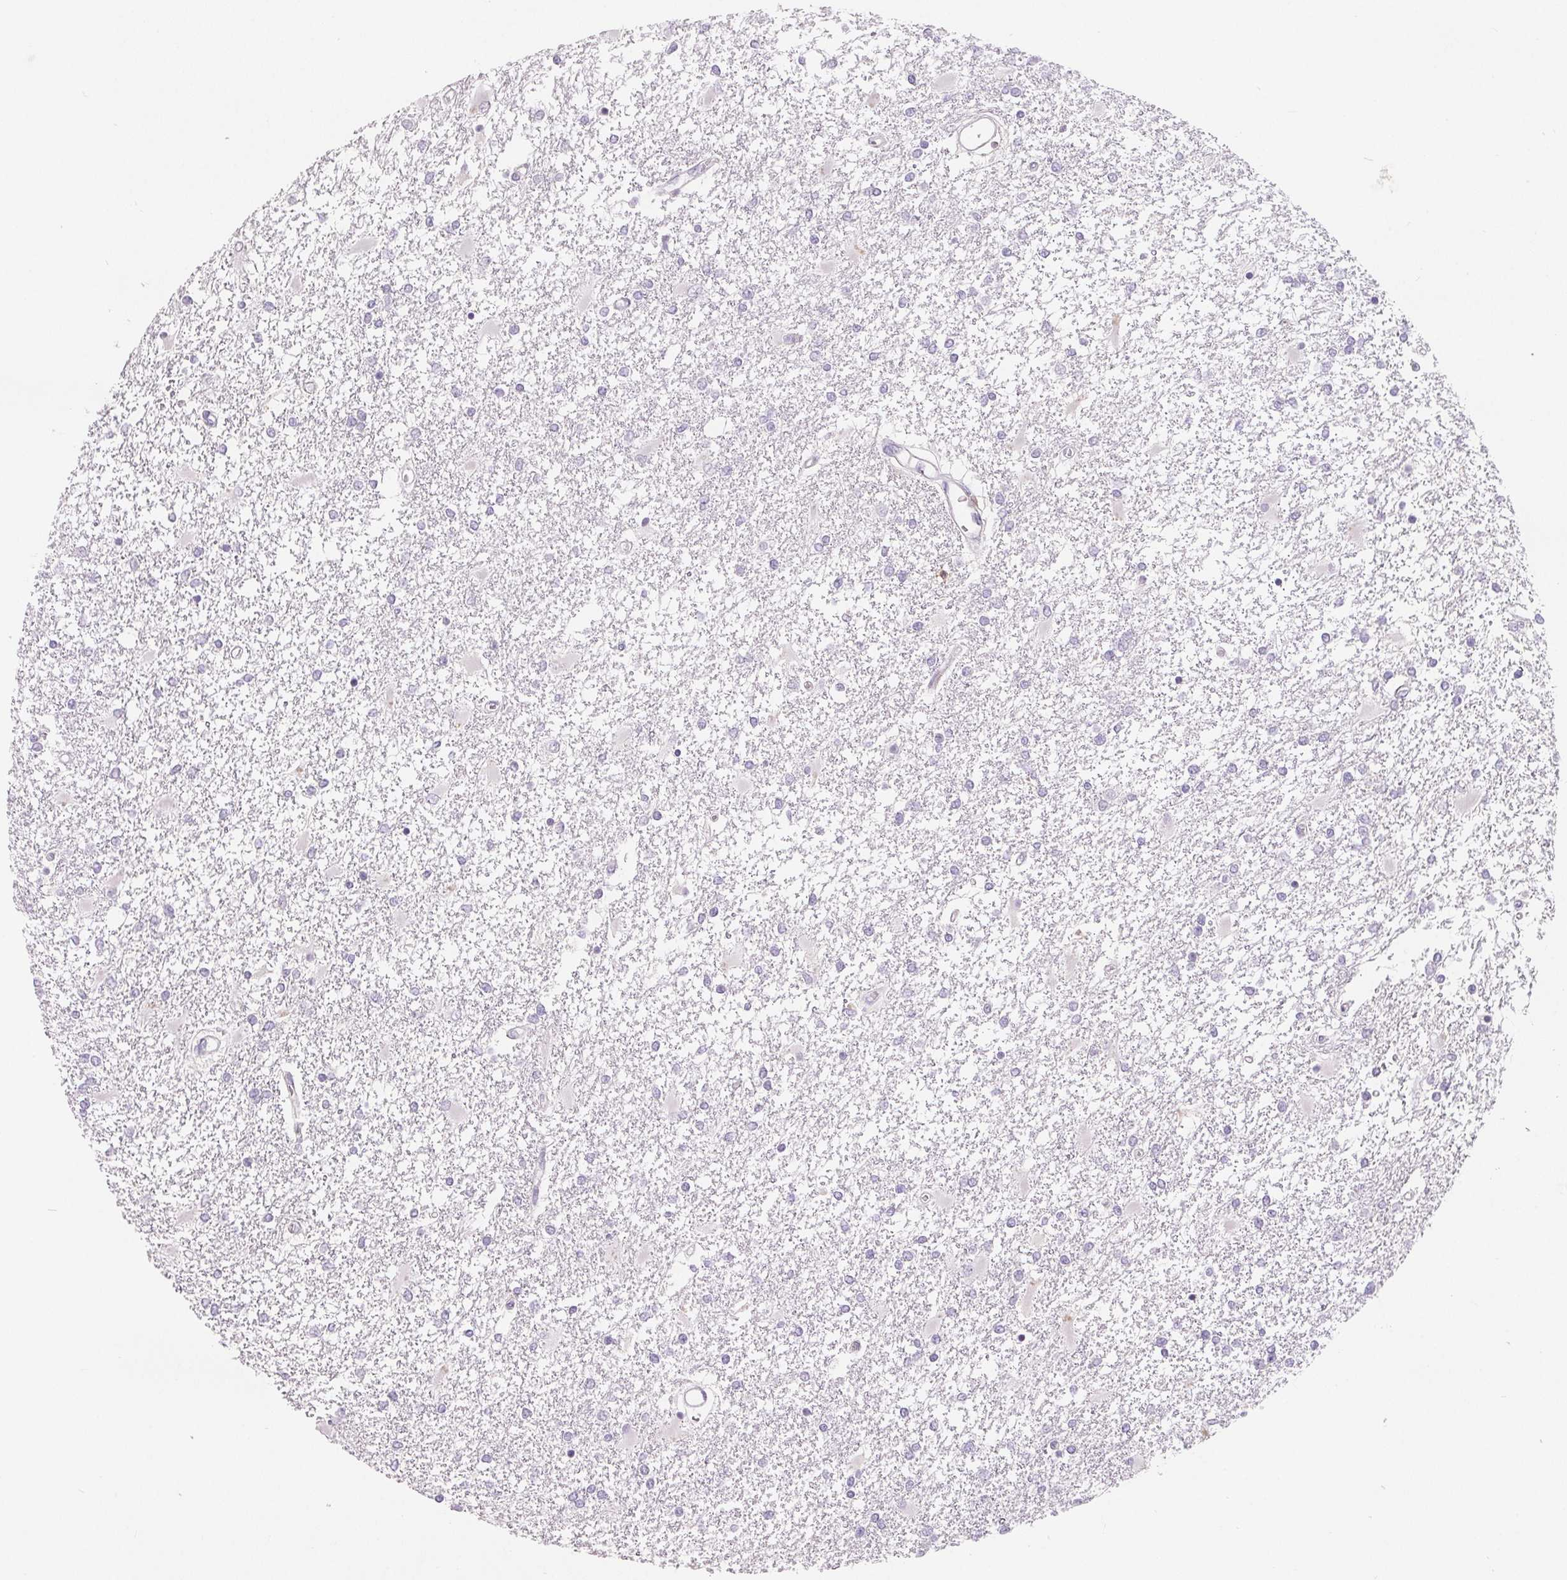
{"staining": {"intensity": "negative", "quantity": "none", "location": "none"}, "tissue": "glioma", "cell_type": "Tumor cells", "image_type": "cancer", "snomed": [{"axis": "morphology", "description": "Glioma, malignant, High grade"}, {"axis": "topography", "description": "Cerebral cortex"}], "caption": "The photomicrograph reveals no significant staining in tumor cells of glioma. (DAB (3,3'-diaminobenzidine) immunohistochemistry with hematoxylin counter stain).", "gene": "CD69", "patient": {"sex": "male", "age": 79}}